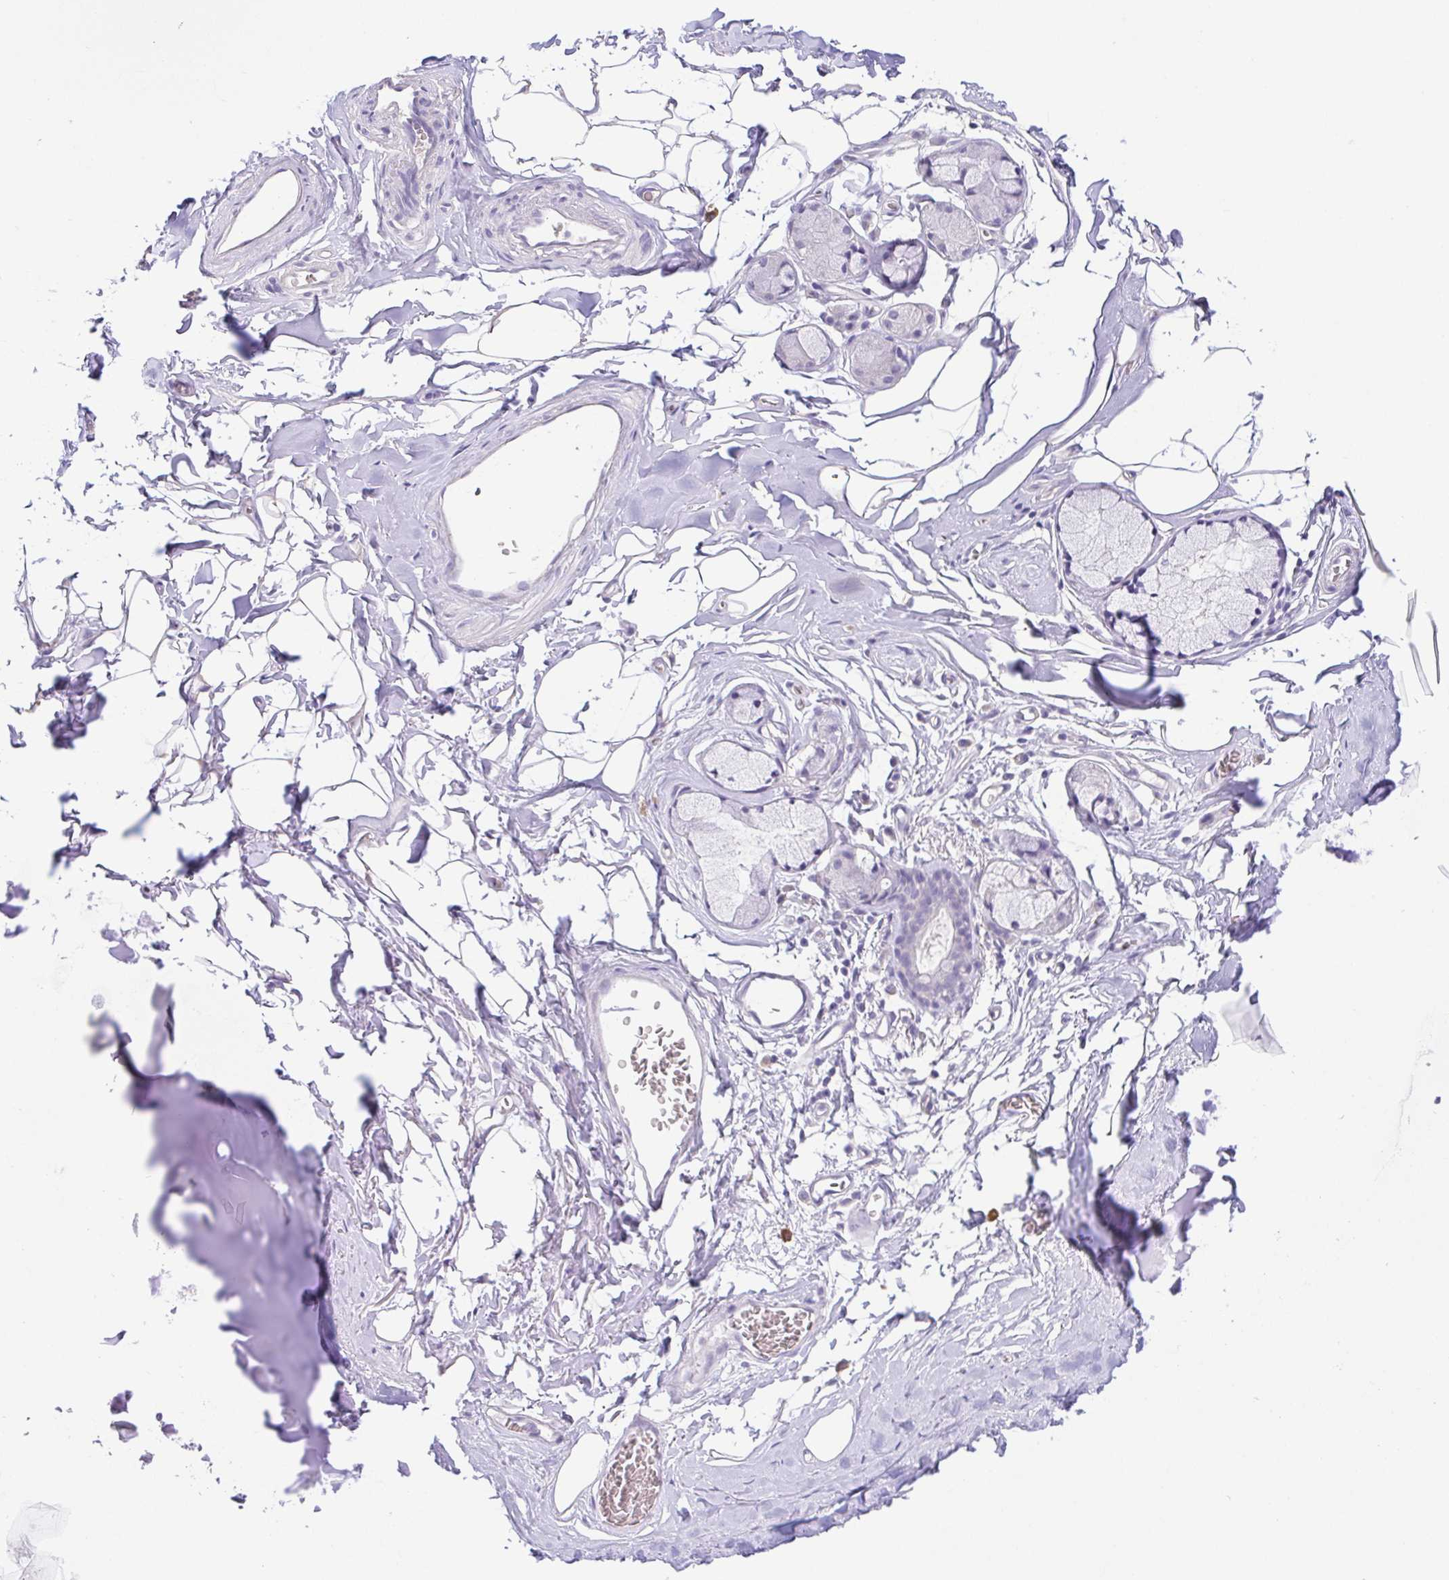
{"staining": {"intensity": "negative", "quantity": "none", "location": "none"}, "tissue": "adipose tissue", "cell_type": "Adipocytes", "image_type": "normal", "snomed": [{"axis": "morphology", "description": "Normal tissue, NOS"}, {"axis": "topography", "description": "Cartilage tissue"}, {"axis": "topography", "description": "Bronchus"}, {"axis": "topography", "description": "Peripheral nerve tissue"}], "caption": "Protein analysis of benign adipose tissue shows no significant staining in adipocytes.", "gene": "KRTDAP", "patient": {"sex": "male", "age": 67}}